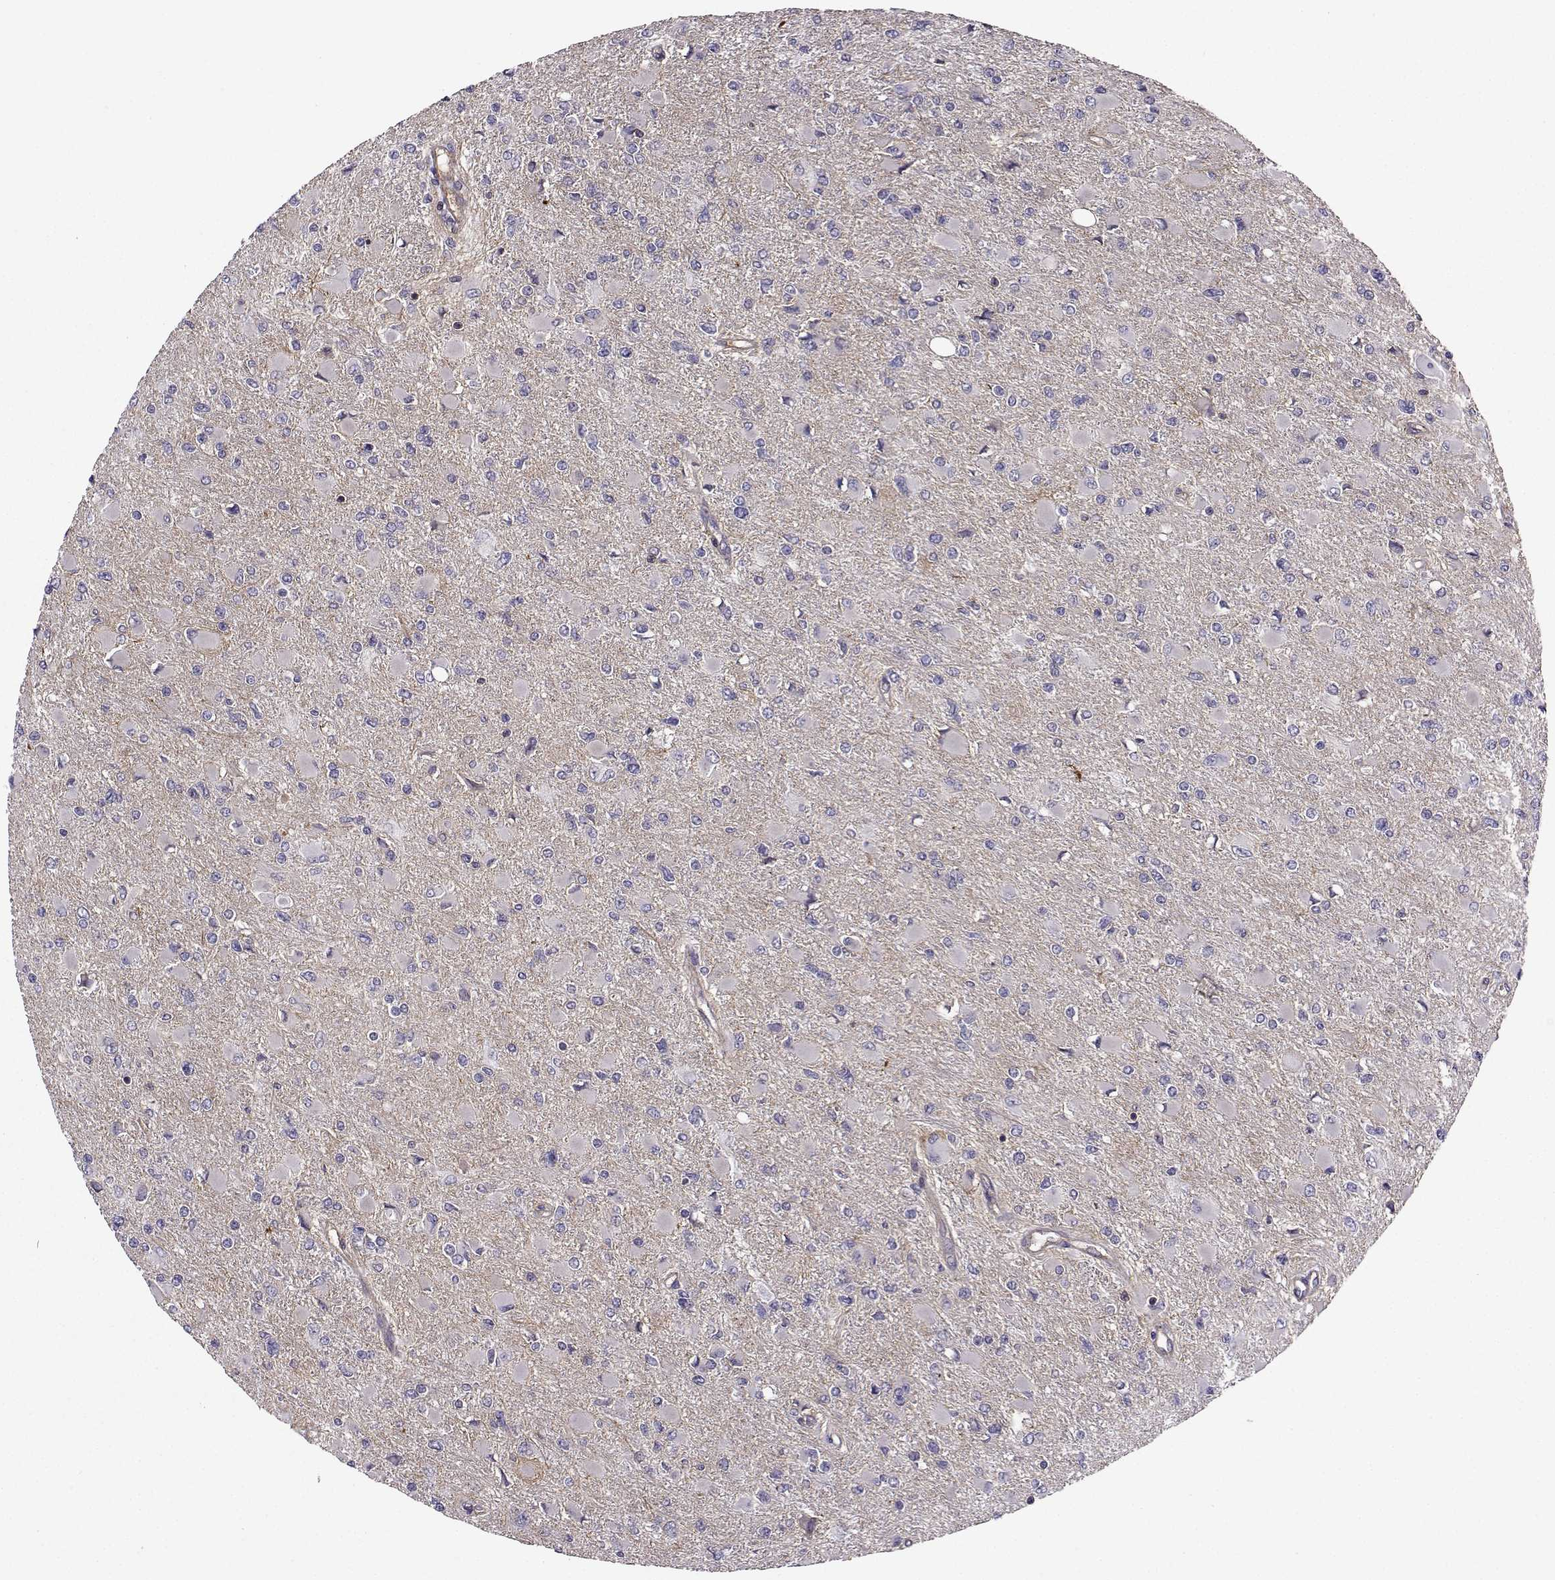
{"staining": {"intensity": "negative", "quantity": "none", "location": "none"}, "tissue": "glioma", "cell_type": "Tumor cells", "image_type": "cancer", "snomed": [{"axis": "morphology", "description": "Glioma, malignant, High grade"}, {"axis": "topography", "description": "Cerebral cortex"}], "caption": "This is an immunohistochemistry micrograph of human malignant glioma (high-grade). There is no expression in tumor cells.", "gene": "ITGB8", "patient": {"sex": "female", "age": 36}}